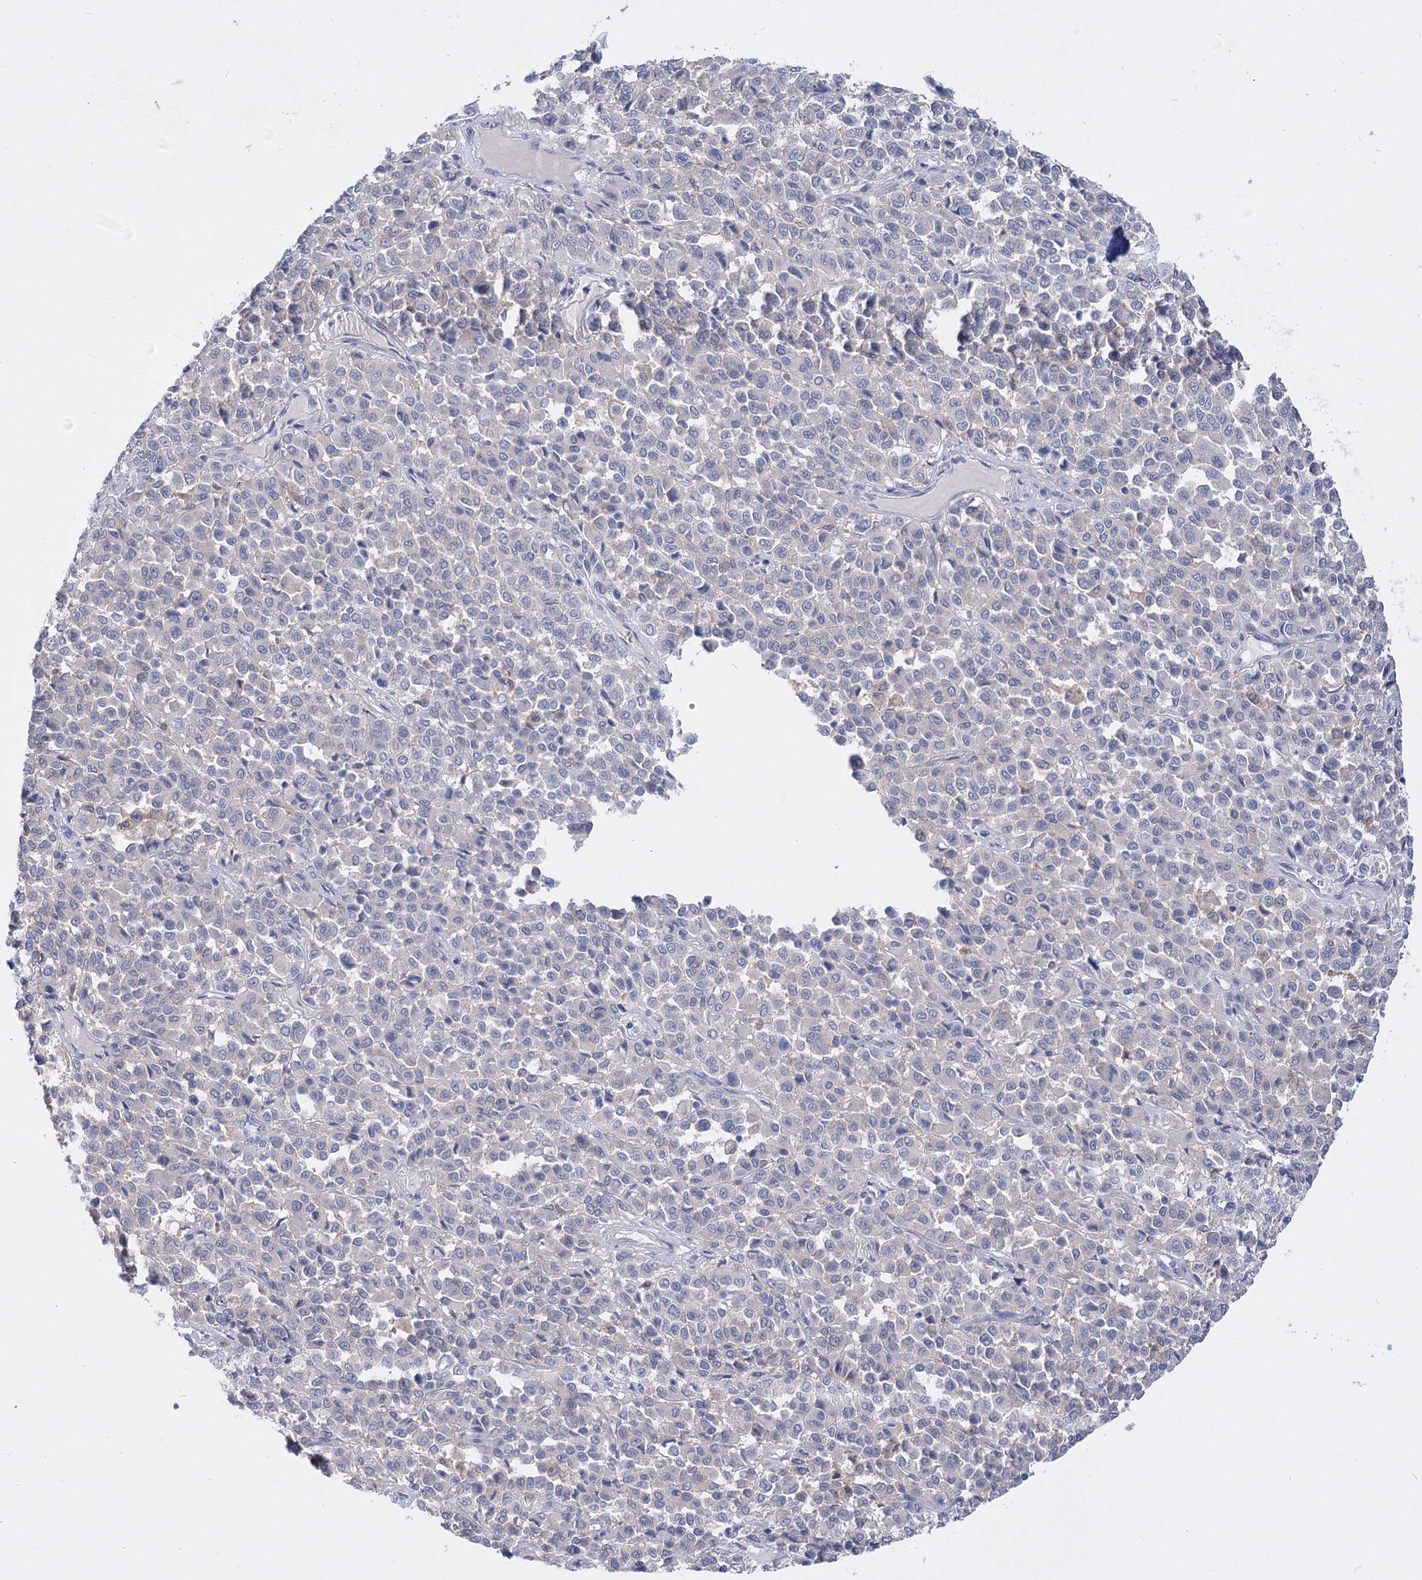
{"staining": {"intensity": "negative", "quantity": "none", "location": "none"}, "tissue": "melanoma", "cell_type": "Tumor cells", "image_type": "cancer", "snomed": [{"axis": "morphology", "description": "Malignant melanoma, Metastatic site"}, {"axis": "topography", "description": "Pancreas"}], "caption": "Tumor cells show no significant positivity in melanoma. (DAB immunohistochemistry (IHC), high magnification).", "gene": "LRRC34", "patient": {"sex": "female", "age": 30}}